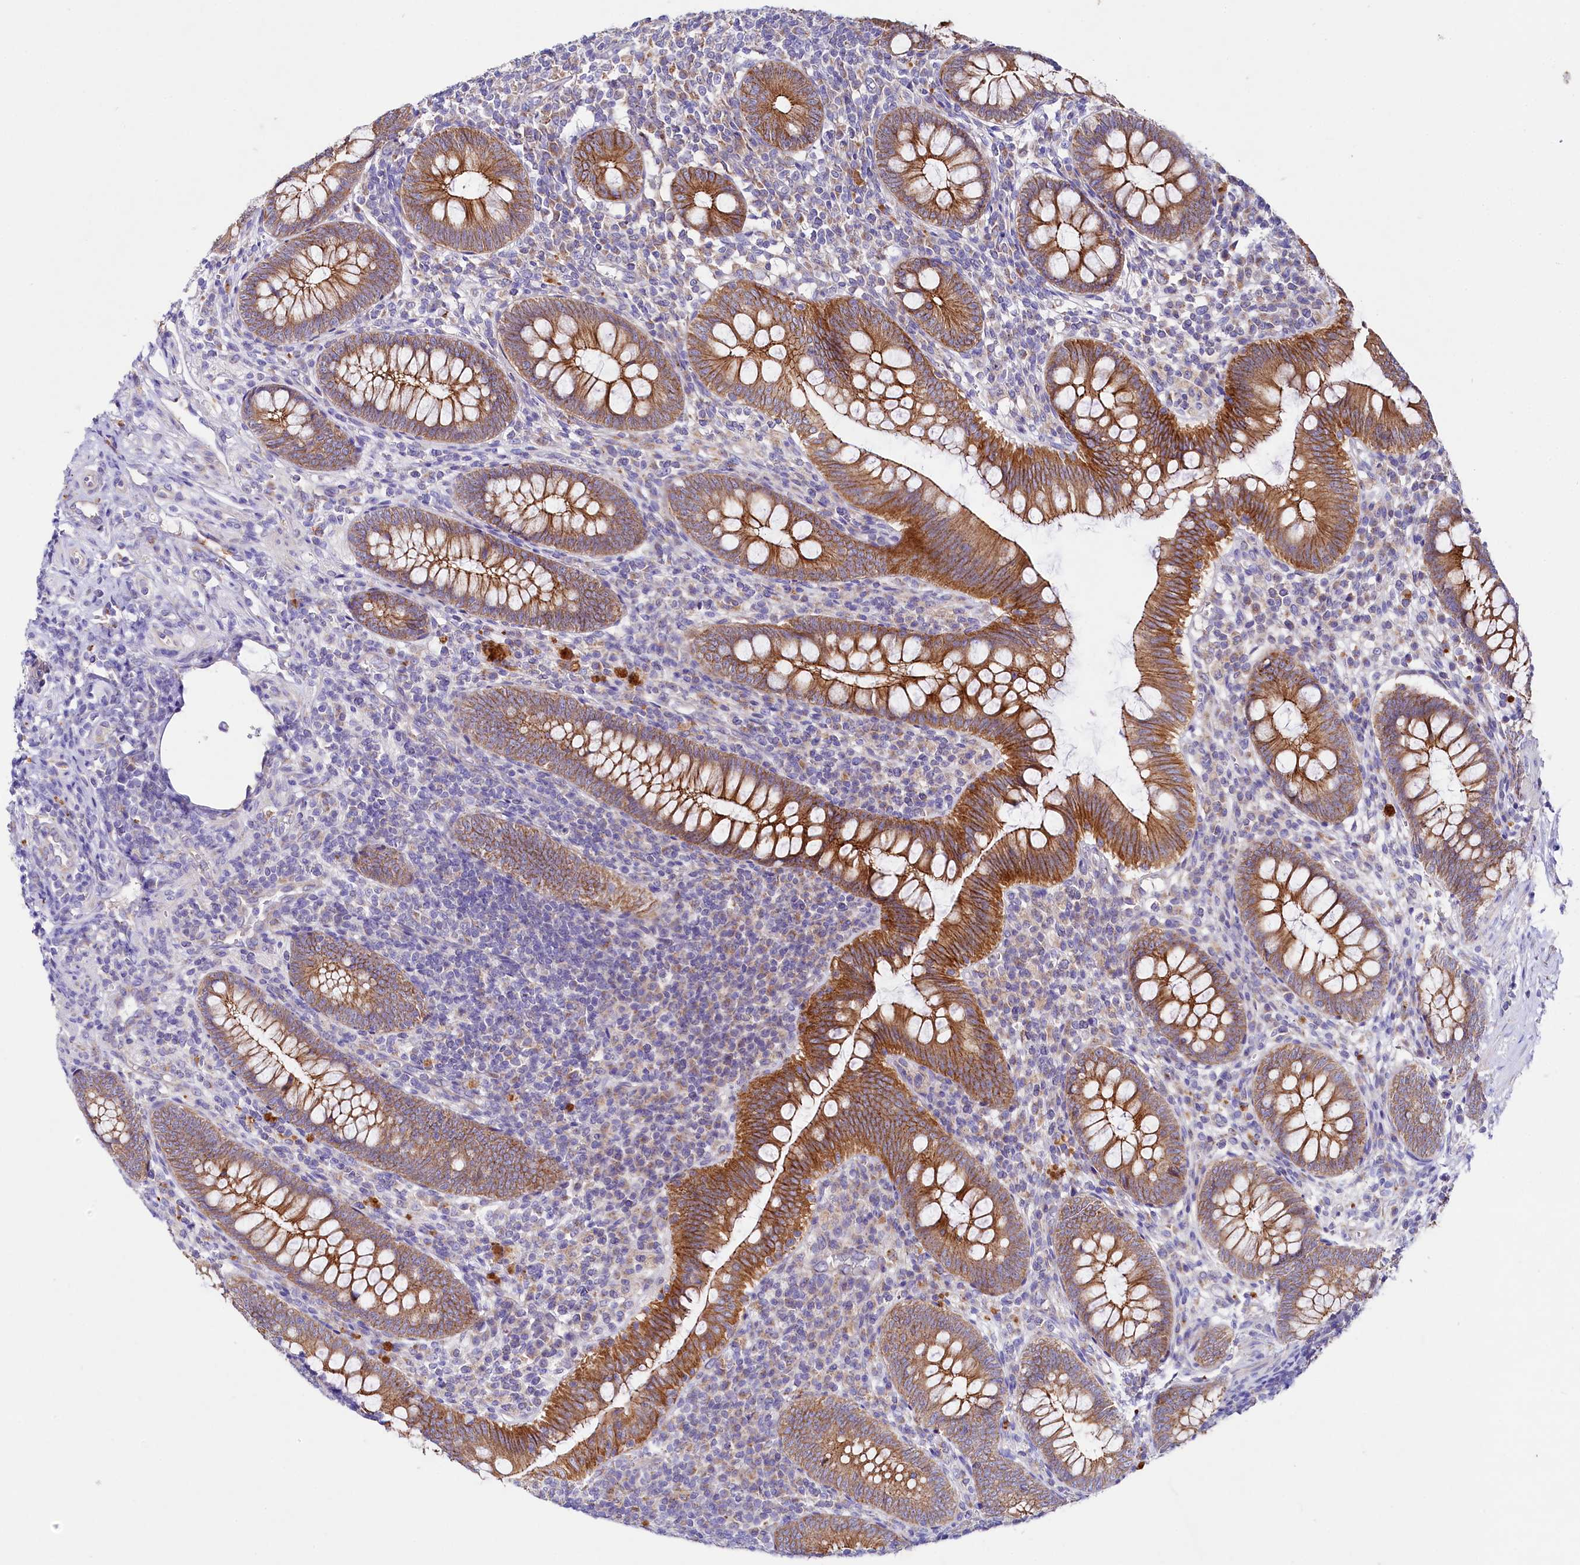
{"staining": {"intensity": "strong", "quantity": ">75%", "location": "cytoplasmic/membranous"}, "tissue": "appendix", "cell_type": "Glandular cells", "image_type": "normal", "snomed": [{"axis": "morphology", "description": "Normal tissue, NOS"}, {"axis": "topography", "description": "Appendix"}], "caption": "Glandular cells show strong cytoplasmic/membranous staining in about >75% of cells in benign appendix.", "gene": "SACM1L", "patient": {"sex": "male", "age": 14}}